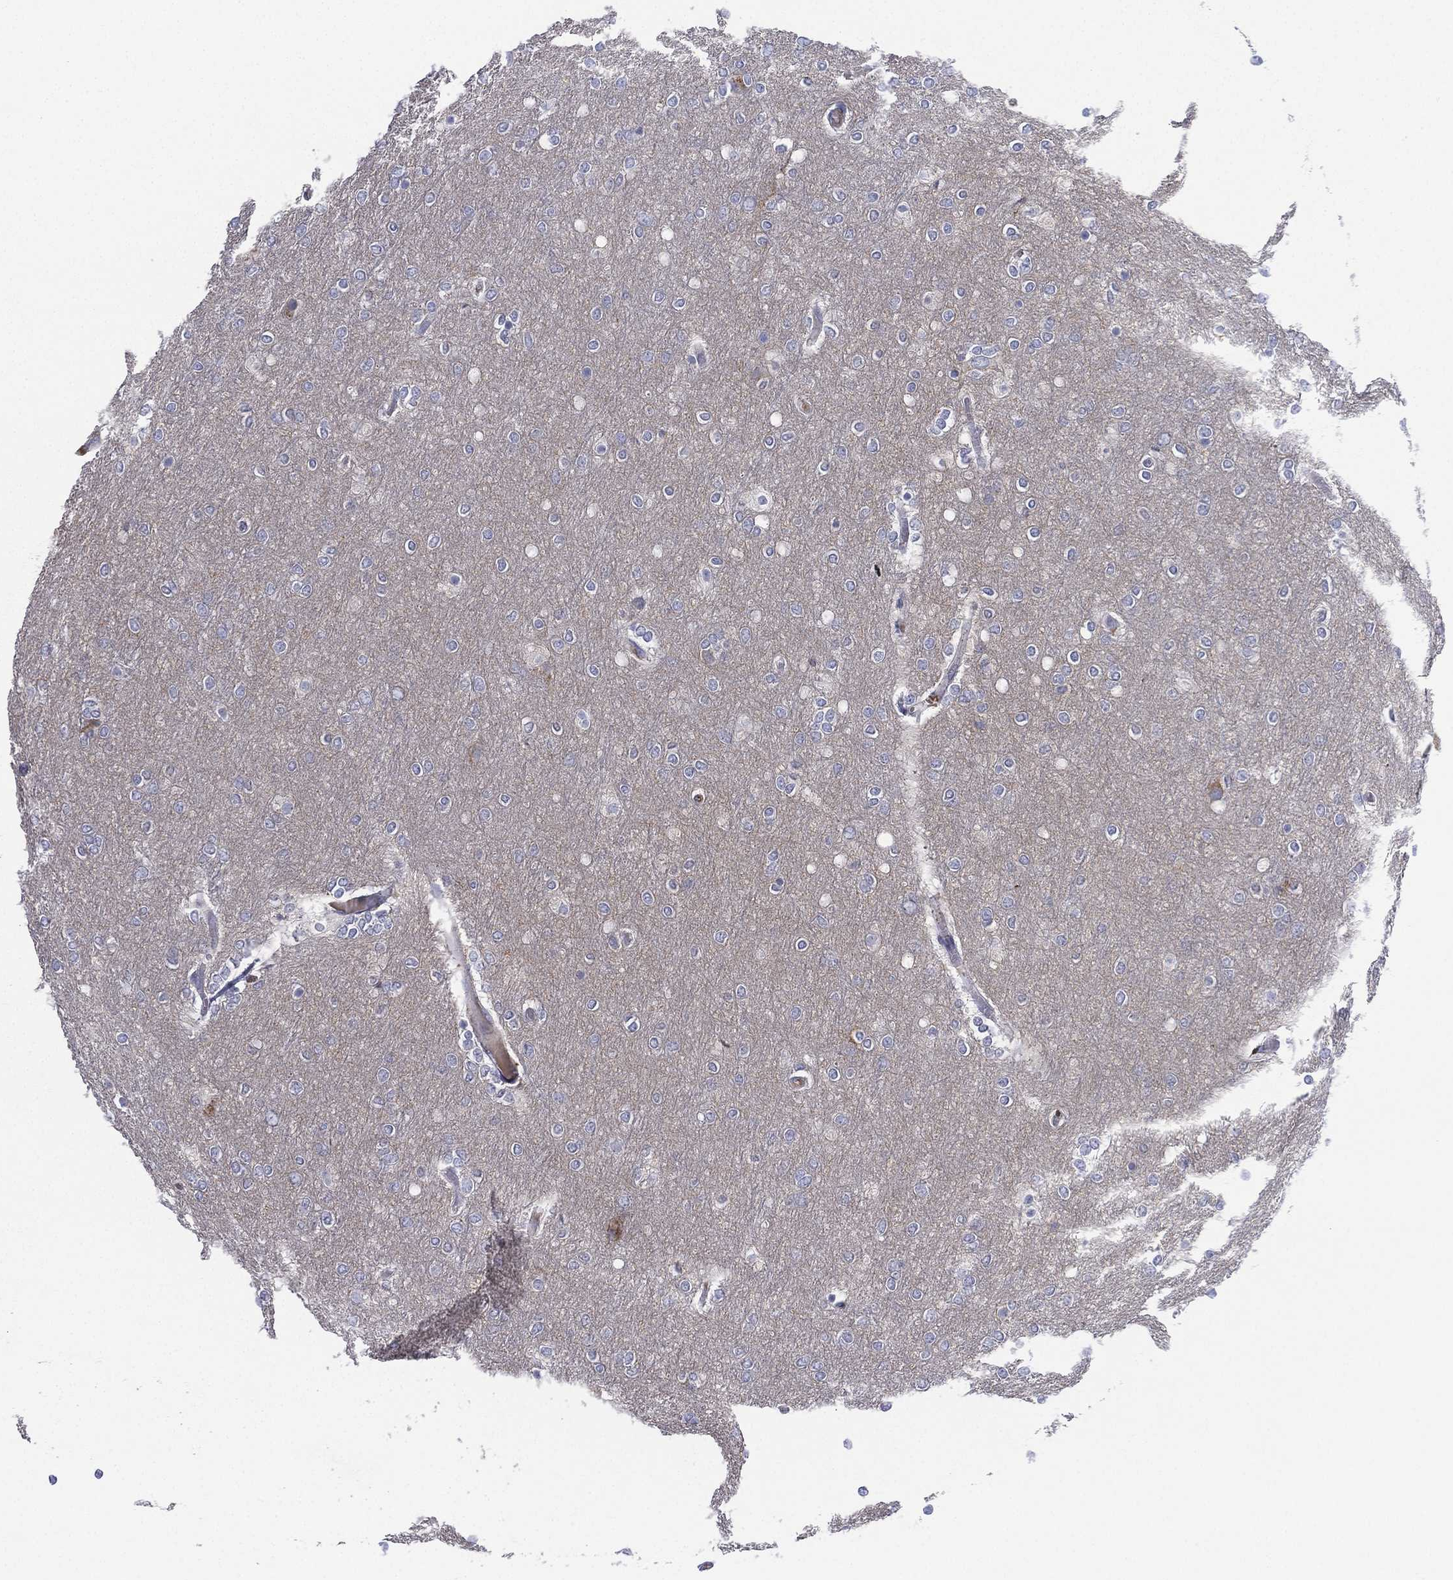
{"staining": {"intensity": "negative", "quantity": "none", "location": "none"}, "tissue": "glioma", "cell_type": "Tumor cells", "image_type": "cancer", "snomed": [{"axis": "morphology", "description": "Glioma, malignant, High grade"}, {"axis": "topography", "description": "Brain"}], "caption": "IHC histopathology image of glioma stained for a protein (brown), which displays no expression in tumor cells.", "gene": "CYP2D6", "patient": {"sex": "female", "age": 61}}